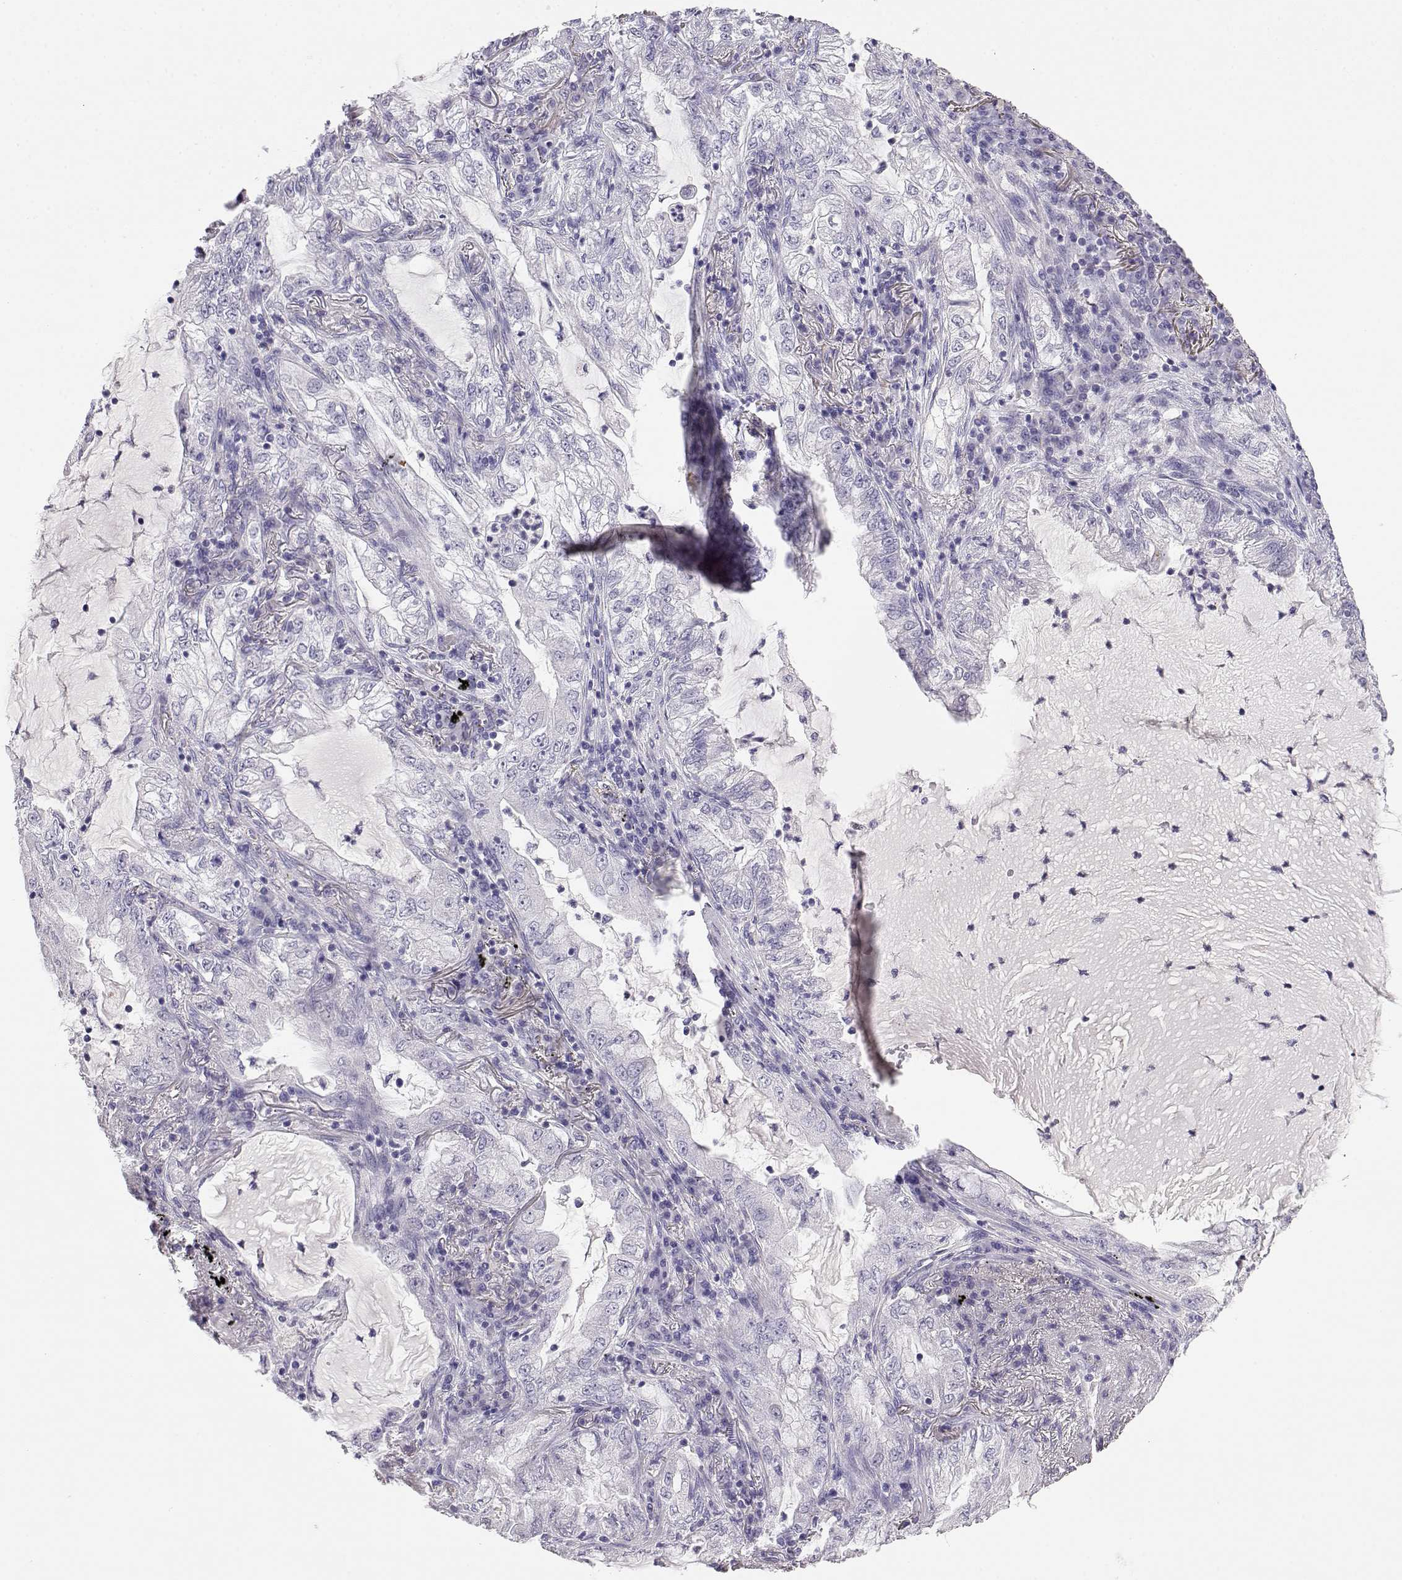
{"staining": {"intensity": "negative", "quantity": "none", "location": "none"}, "tissue": "lung cancer", "cell_type": "Tumor cells", "image_type": "cancer", "snomed": [{"axis": "morphology", "description": "Adenocarcinoma, NOS"}, {"axis": "topography", "description": "Lung"}], "caption": "An image of human lung adenocarcinoma is negative for staining in tumor cells.", "gene": "ENDOU", "patient": {"sex": "female", "age": 73}}